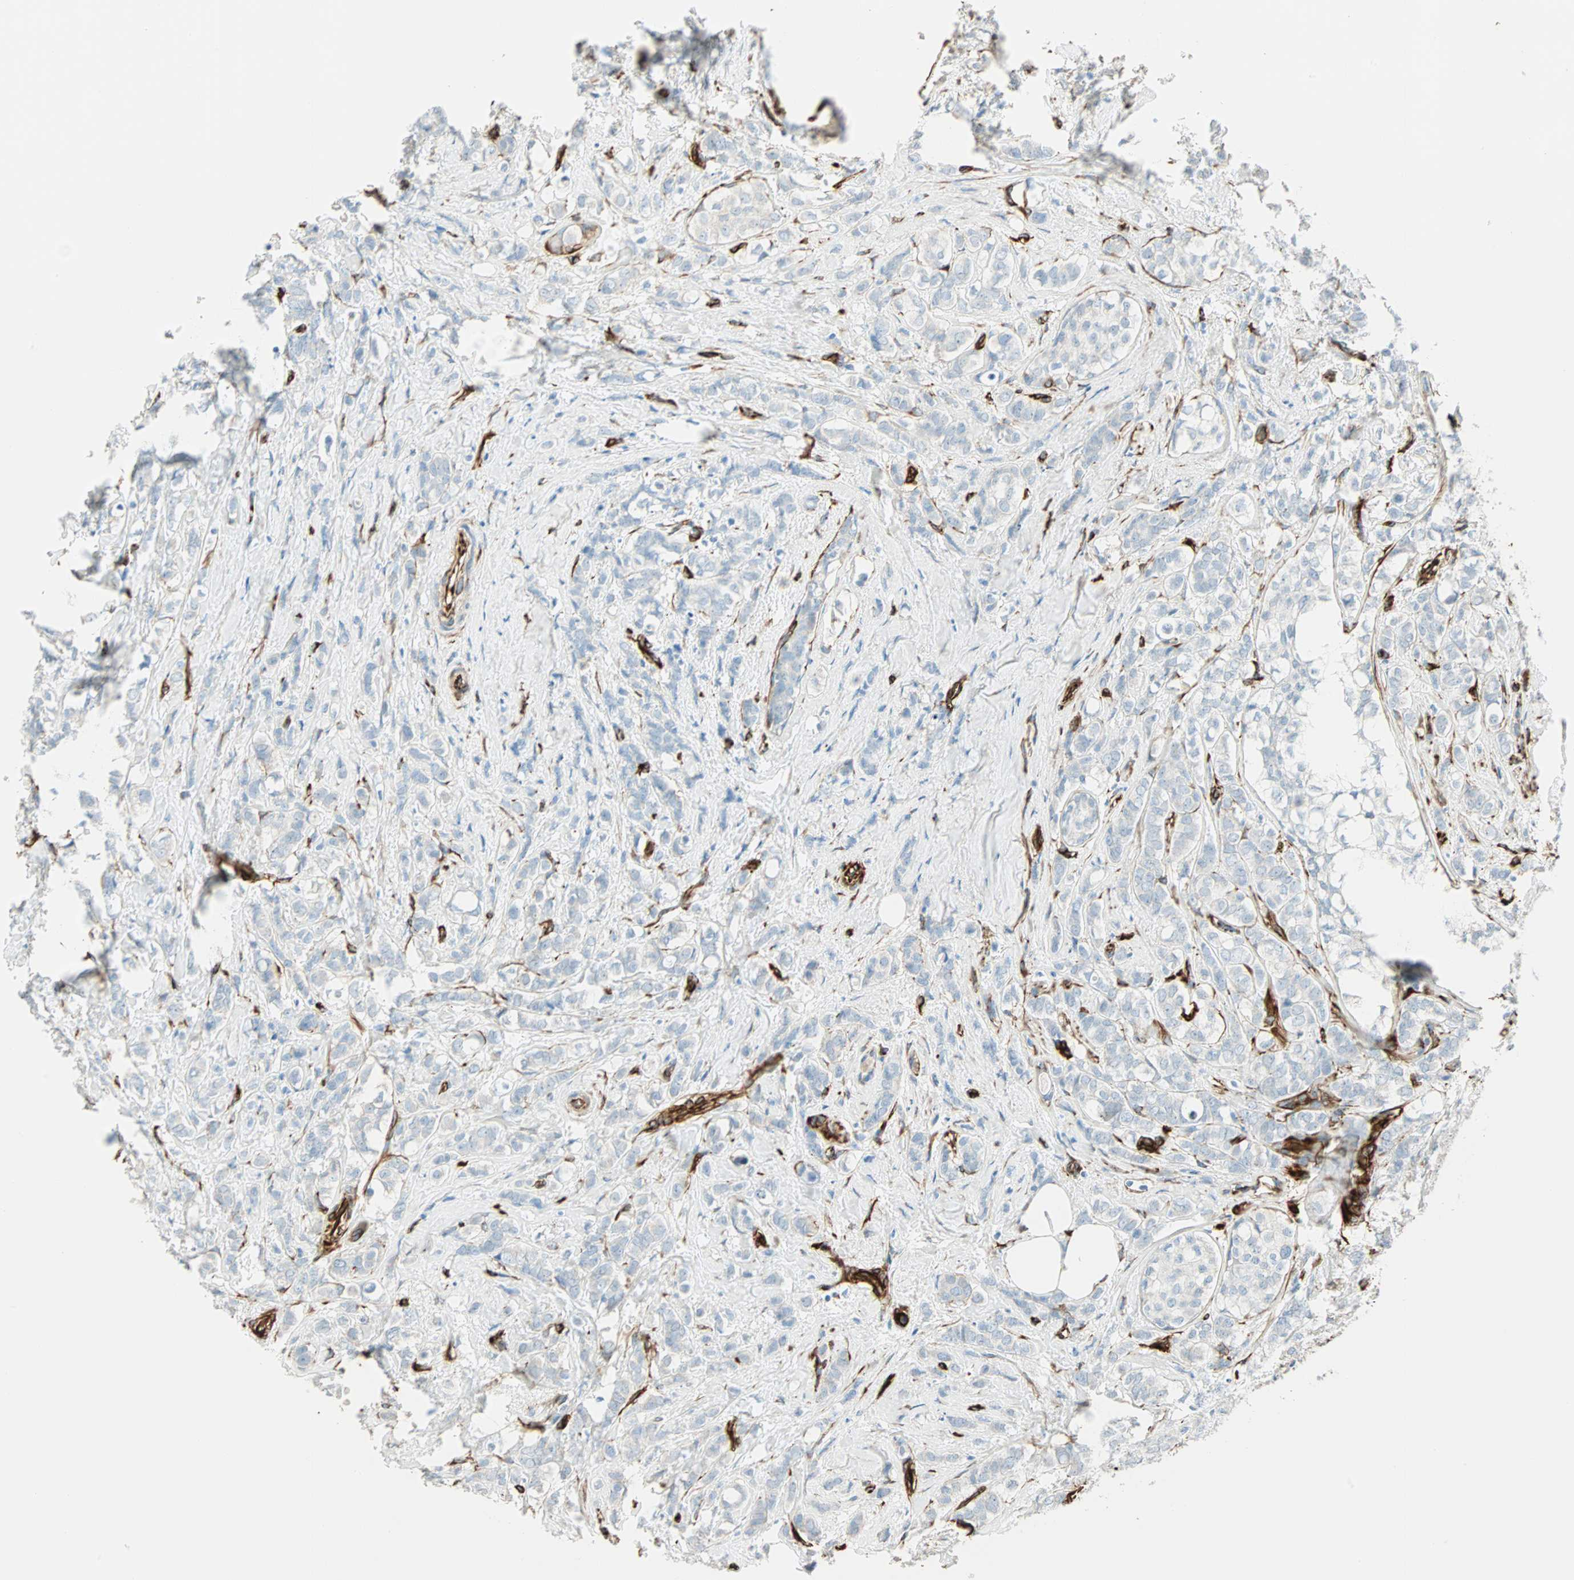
{"staining": {"intensity": "negative", "quantity": "none", "location": "none"}, "tissue": "breast cancer", "cell_type": "Tumor cells", "image_type": "cancer", "snomed": [{"axis": "morphology", "description": "Lobular carcinoma"}, {"axis": "topography", "description": "Breast"}], "caption": "DAB immunohistochemical staining of human breast lobular carcinoma exhibits no significant staining in tumor cells.", "gene": "NES", "patient": {"sex": "female", "age": 60}}